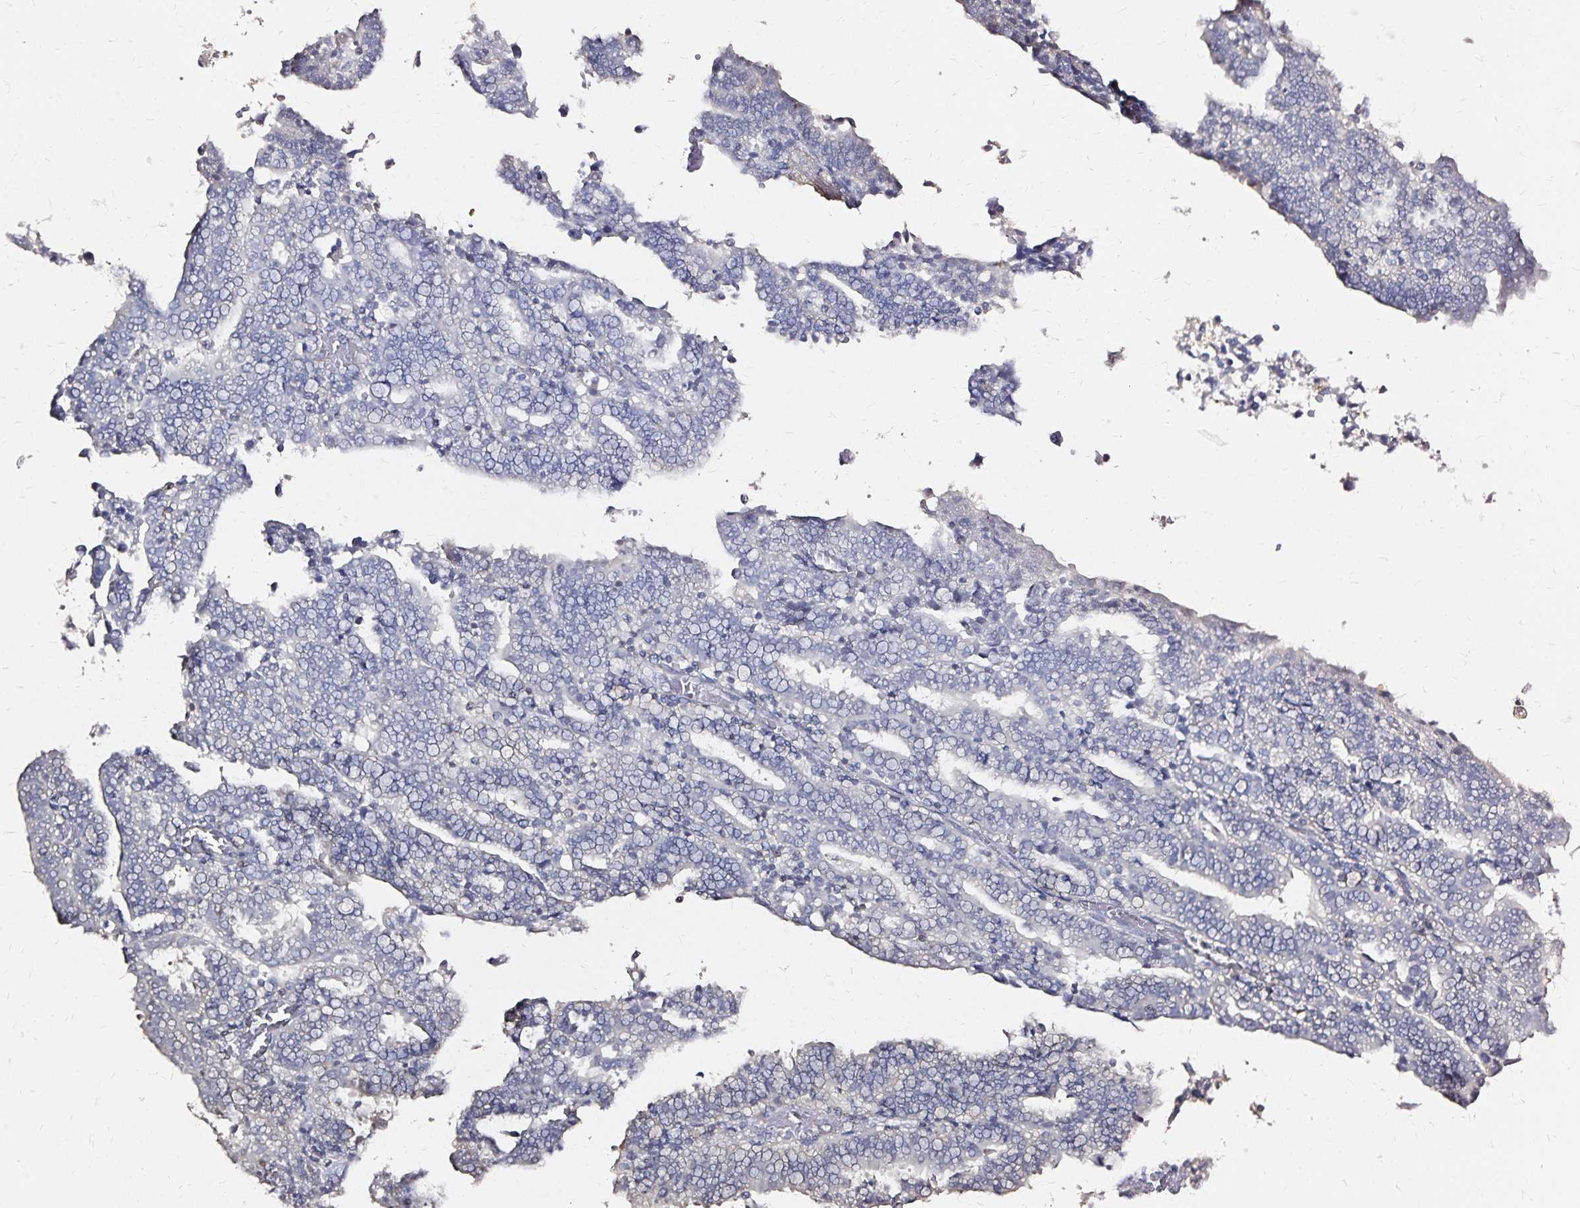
{"staining": {"intensity": "negative", "quantity": "none", "location": "none"}, "tissue": "endometrial cancer", "cell_type": "Tumor cells", "image_type": "cancer", "snomed": [{"axis": "morphology", "description": "Adenocarcinoma, NOS"}, {"axis": "topography", "description": "Uterus"}], "caption": "Endometrial adenocarcinoma was stained to show a protein in brown. There is no significant expression in tumor cells.", "gene": "SLC5A1", "patient": {"sex": "female", "age": 83}}